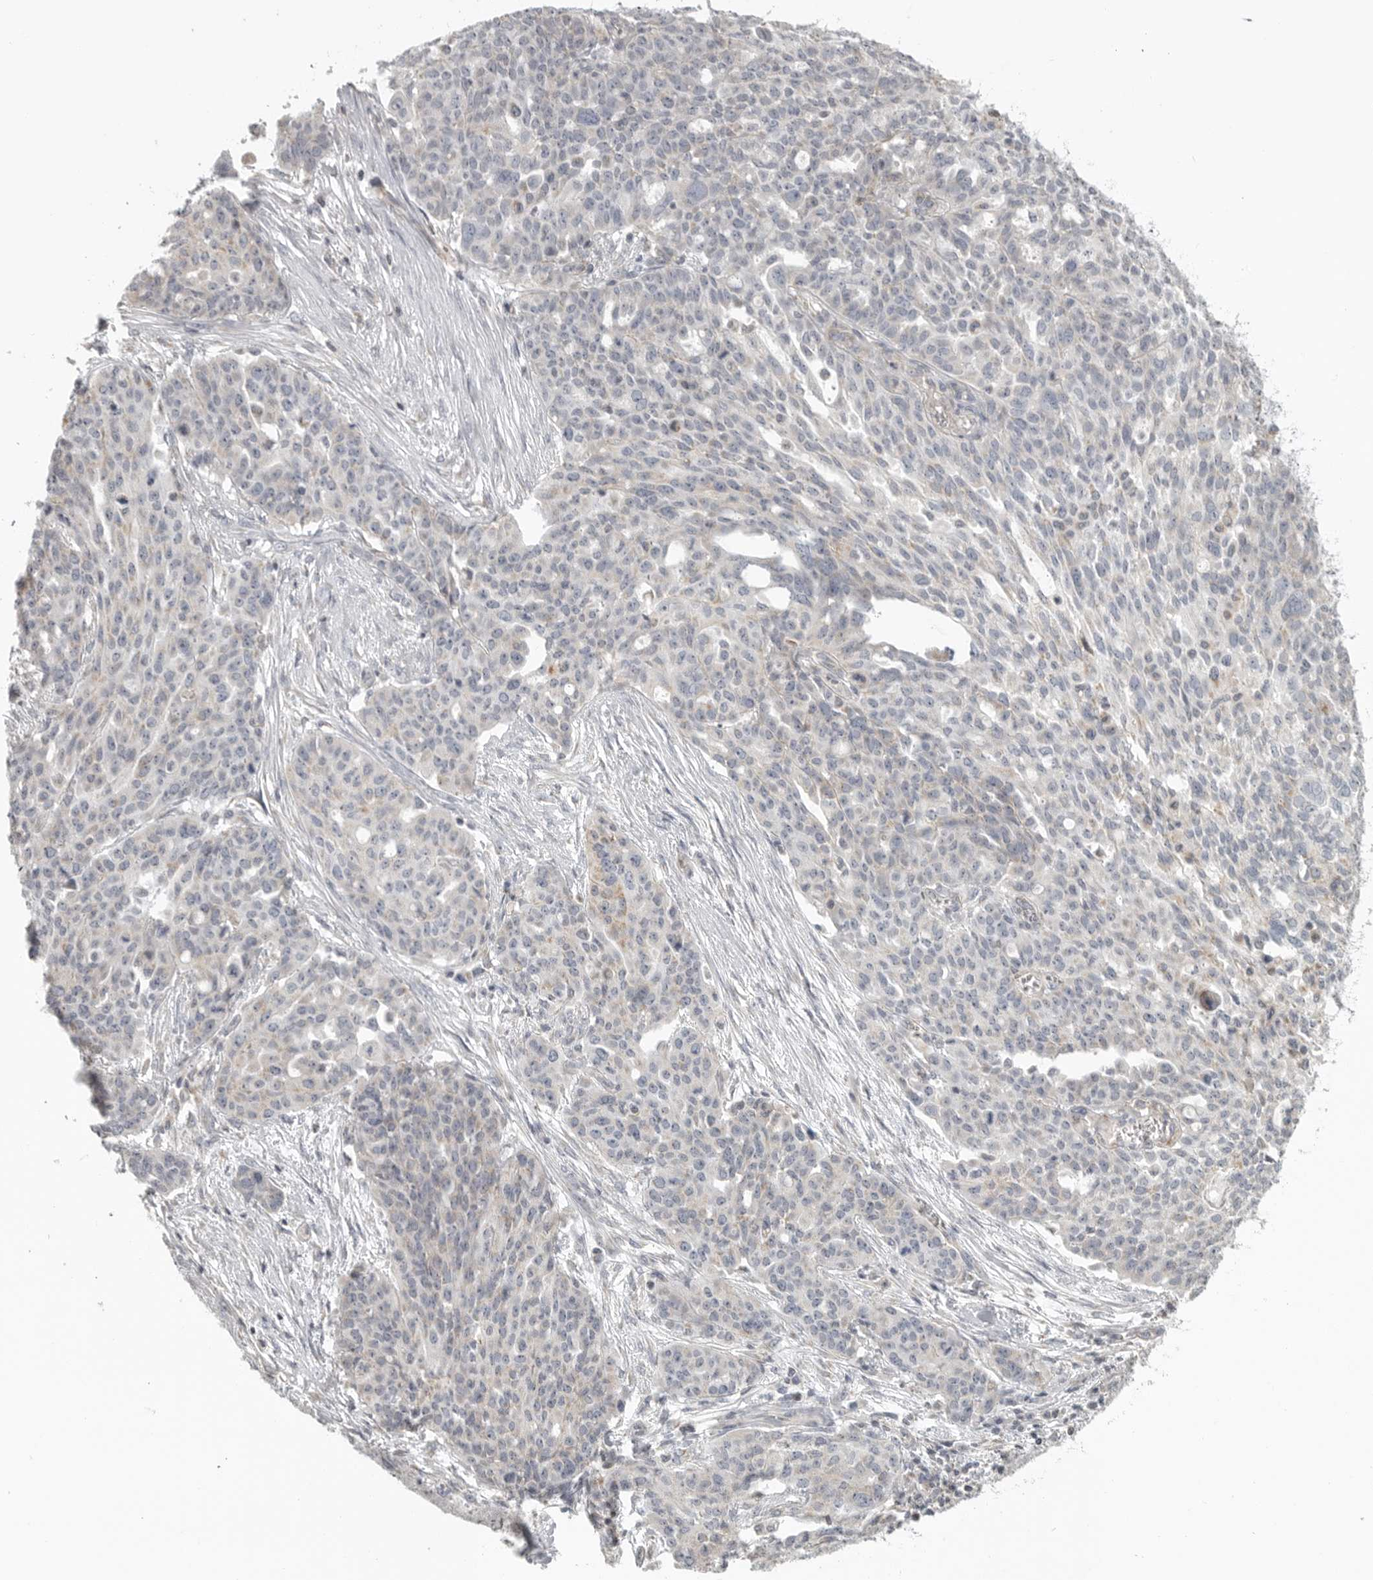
{"staining": {"intensity": "negative", "quantity": "none", "location": "none"}, "tissue": "ovarian cancer", "cell_type": "Tumor cells", "image_type": "cancer", "snomed": [{"axis": "morphology", "description": "Cystadenocarcinoma, serous, NOS"}, {"axis": "topography", "description": "Soft tissue"}, {"axis": "topography", "description": "Ovary"}], "caption": "A high-resolution micrograph shows immunohistochemistry staining of ovarian cancer (serous cystadenocarcinoma), which shows no significant expression in tumor cells.", "gene": "RXFP3", "patient": {"sex": "female", "age": 57}}